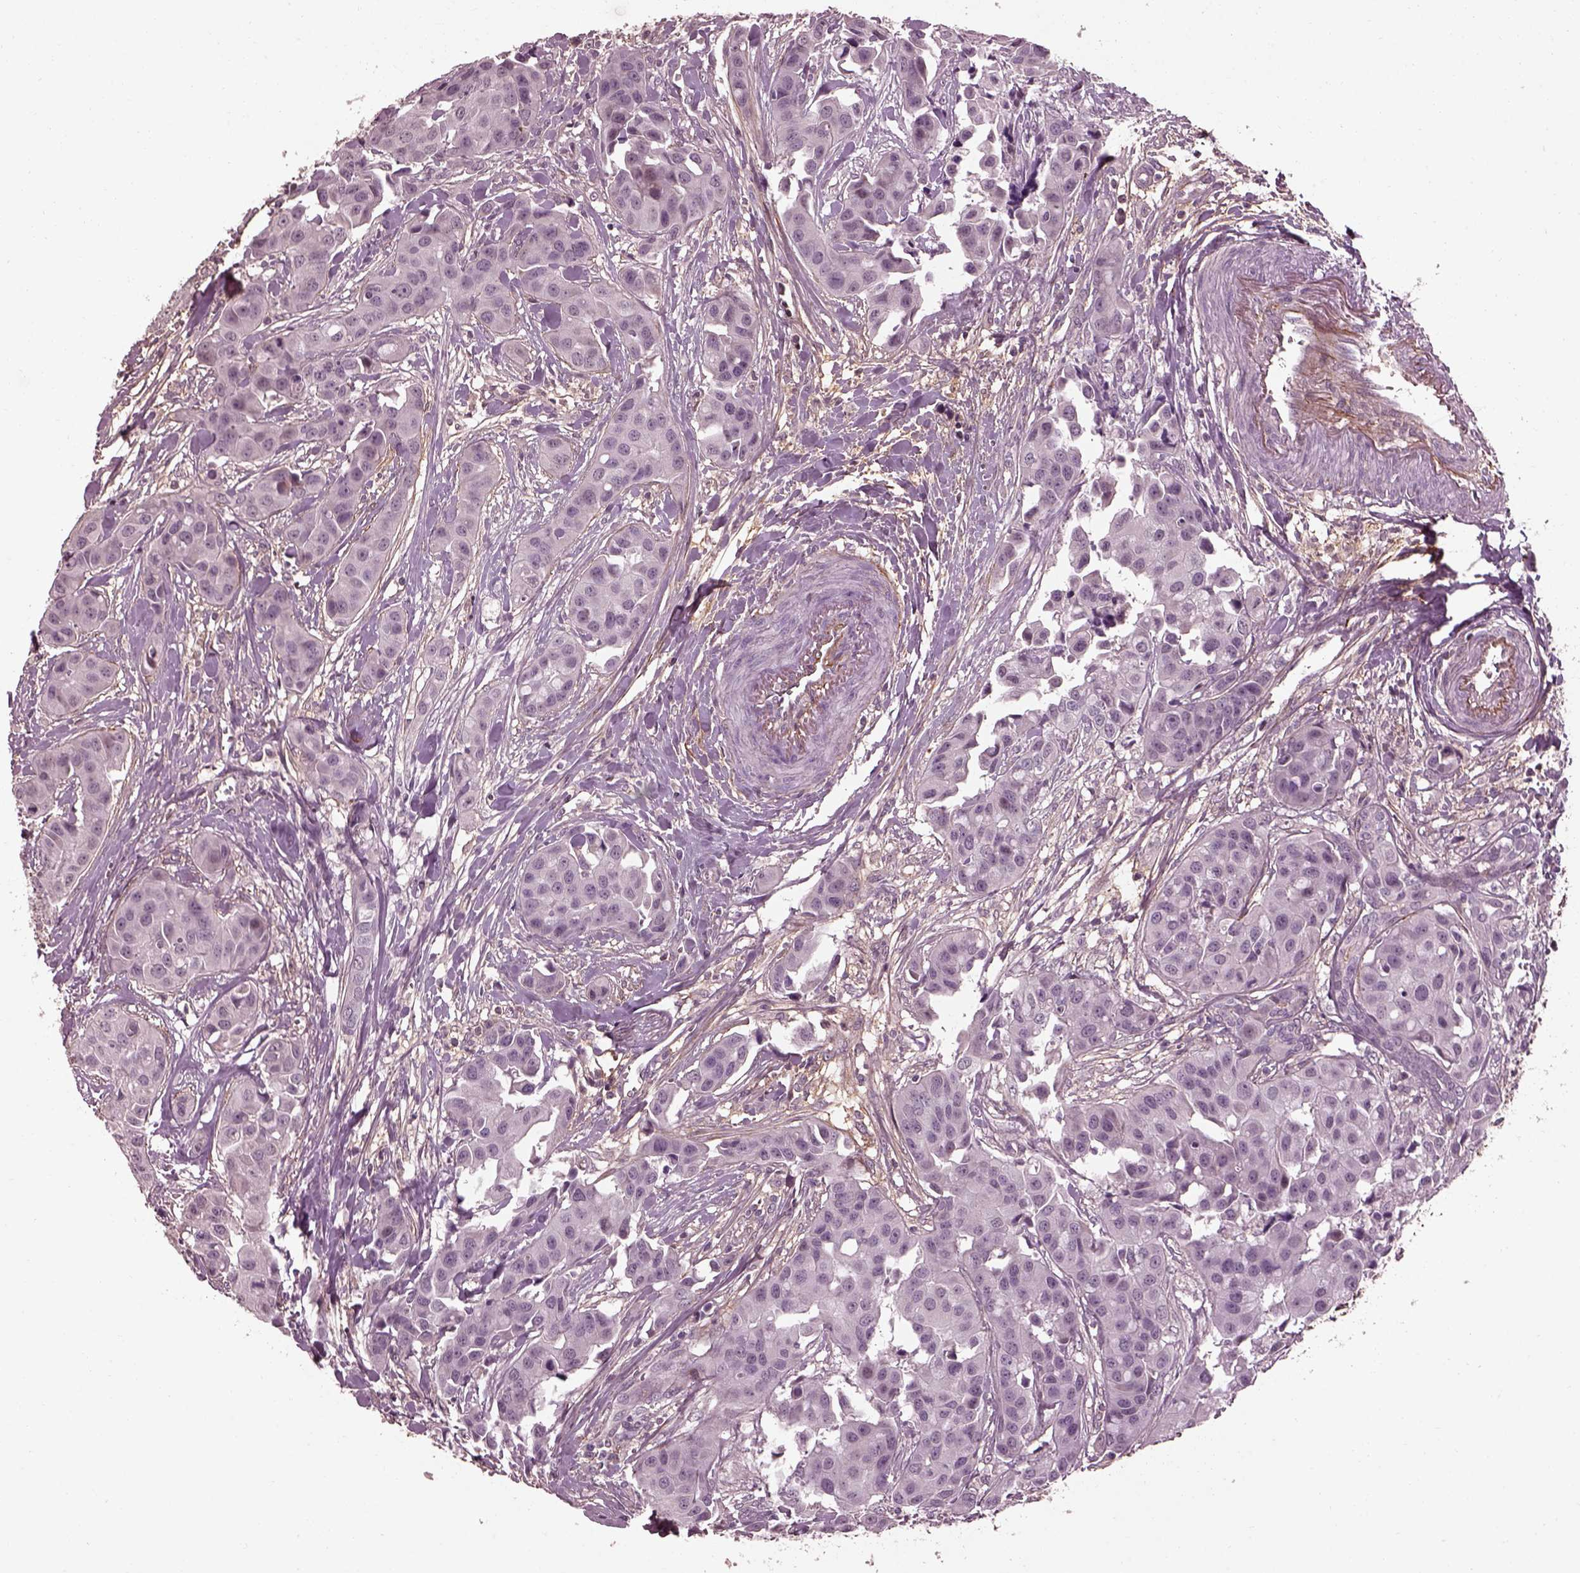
{"staining": {"intensity": "negative", "quantity": "none", "location": "none"}, "tissue": "head and neck cancer", "cell_type": "Tumor cells", "image_type": "cancer", "snomed": [{"axis": "morphology", "description": "Adenocarcinoma, NOS"}, {"axis": "topography", "description": "Head-Neck"}], "caption": "This image is of adenocarcinoma (head and neck) stained with immunohistochemistry (IHC) to label a protein in brown with the nuclei are counter-stained blue. There is no staining in tumor cells.", "gene": "EFEMP1", "patient": {"sex": "male", "age": 76}}